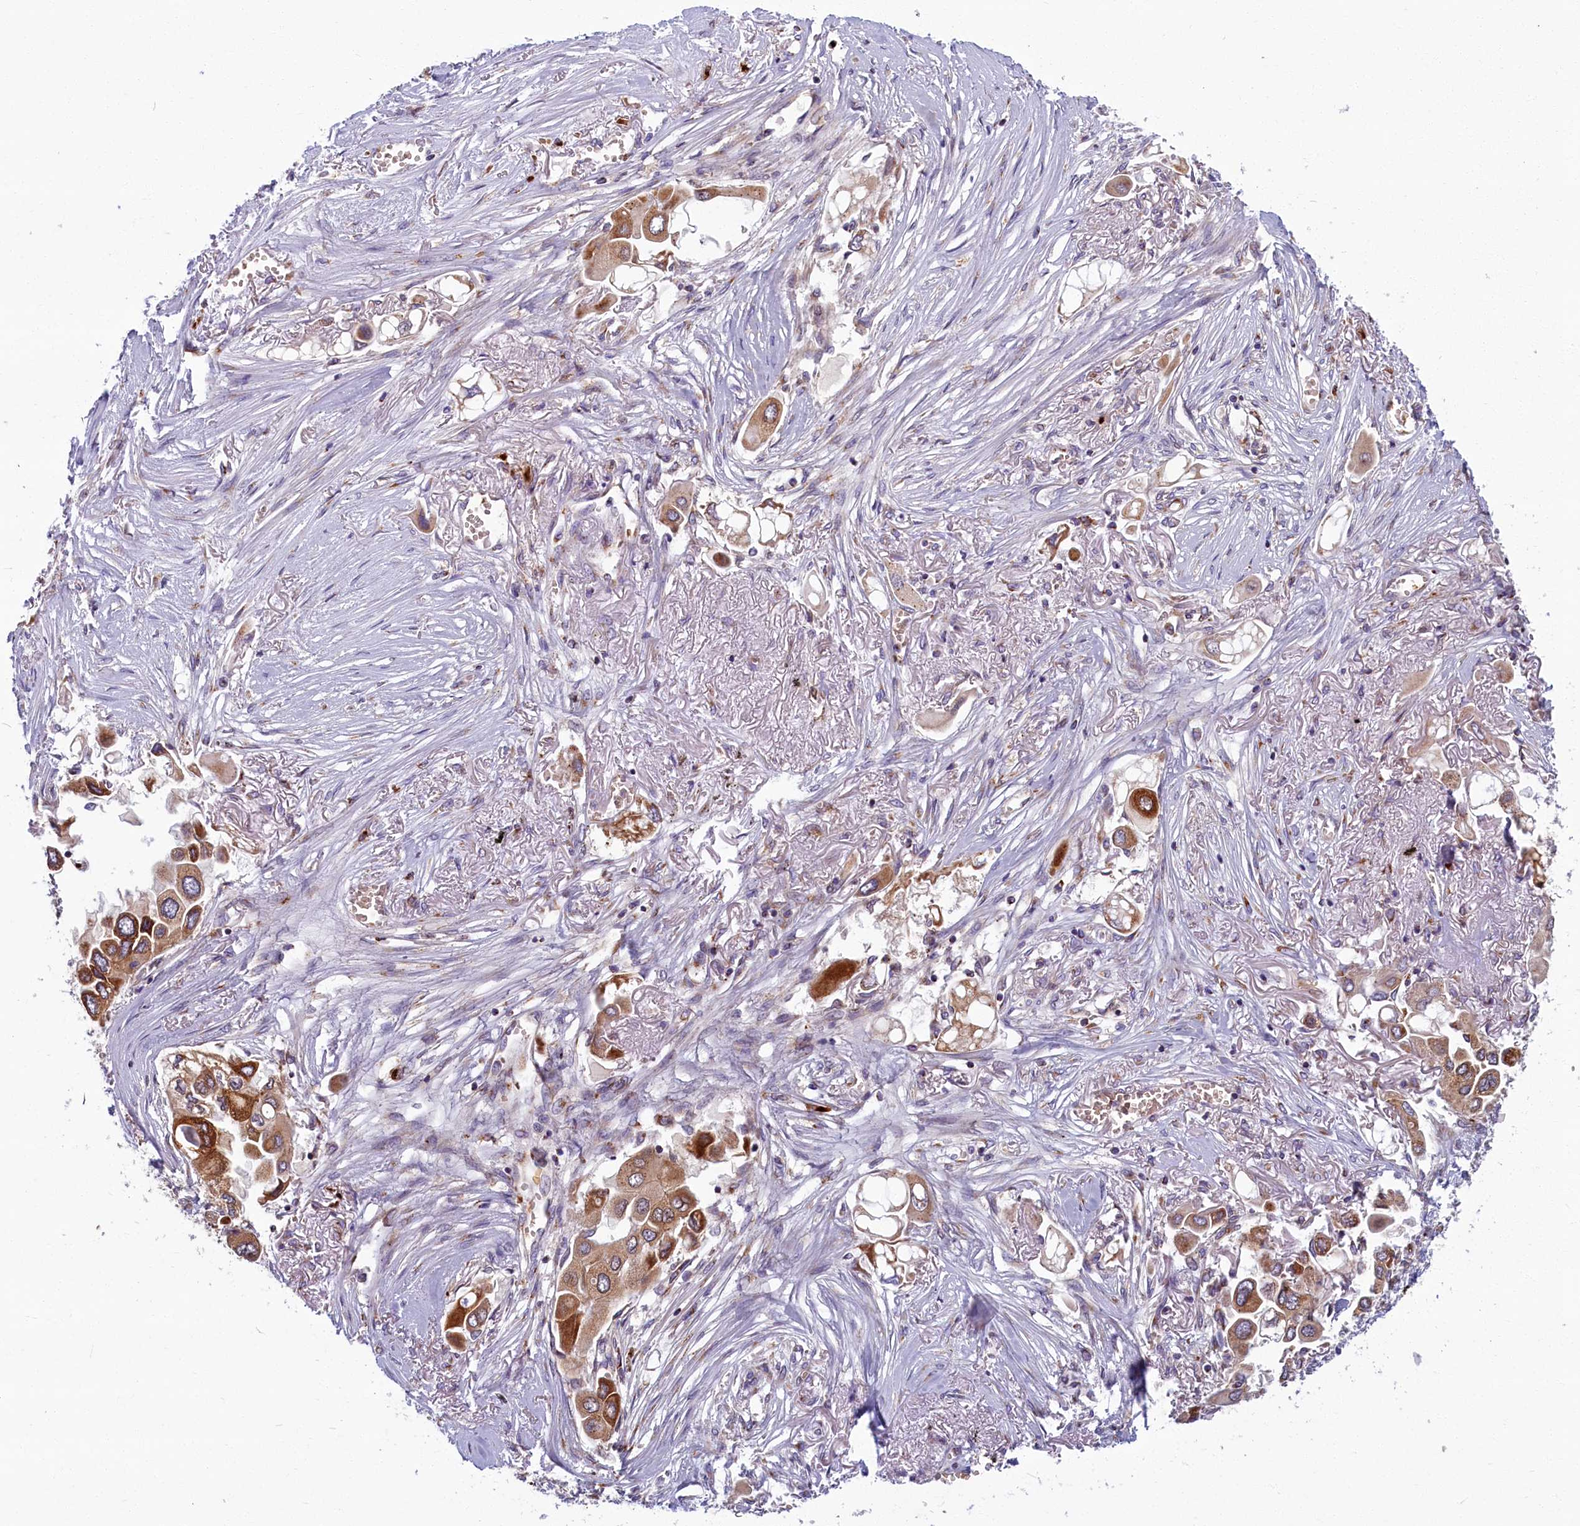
{"staining": {"intensity": "moderate", "quantity": ">75%", "location": "cytoplasmic/membranous"}, "tissue": "lung cancer", "cell_type": "Tumor cells", "image_type": "cancer", "snomed": [{"axis": "morphology", "description": "Adenocarcinoma, NOS"}, {"axis": "topography", "description": "Lung"}], "caption": "Lung cancer (adenocarcinoma) stained with a brown dye demonstrates moderate cytoplasmic/membranous positive positivity in approximately >75% of tumor cells.", "gene": "BLVRB", "patient": {"sex": "female", "age": 76}}